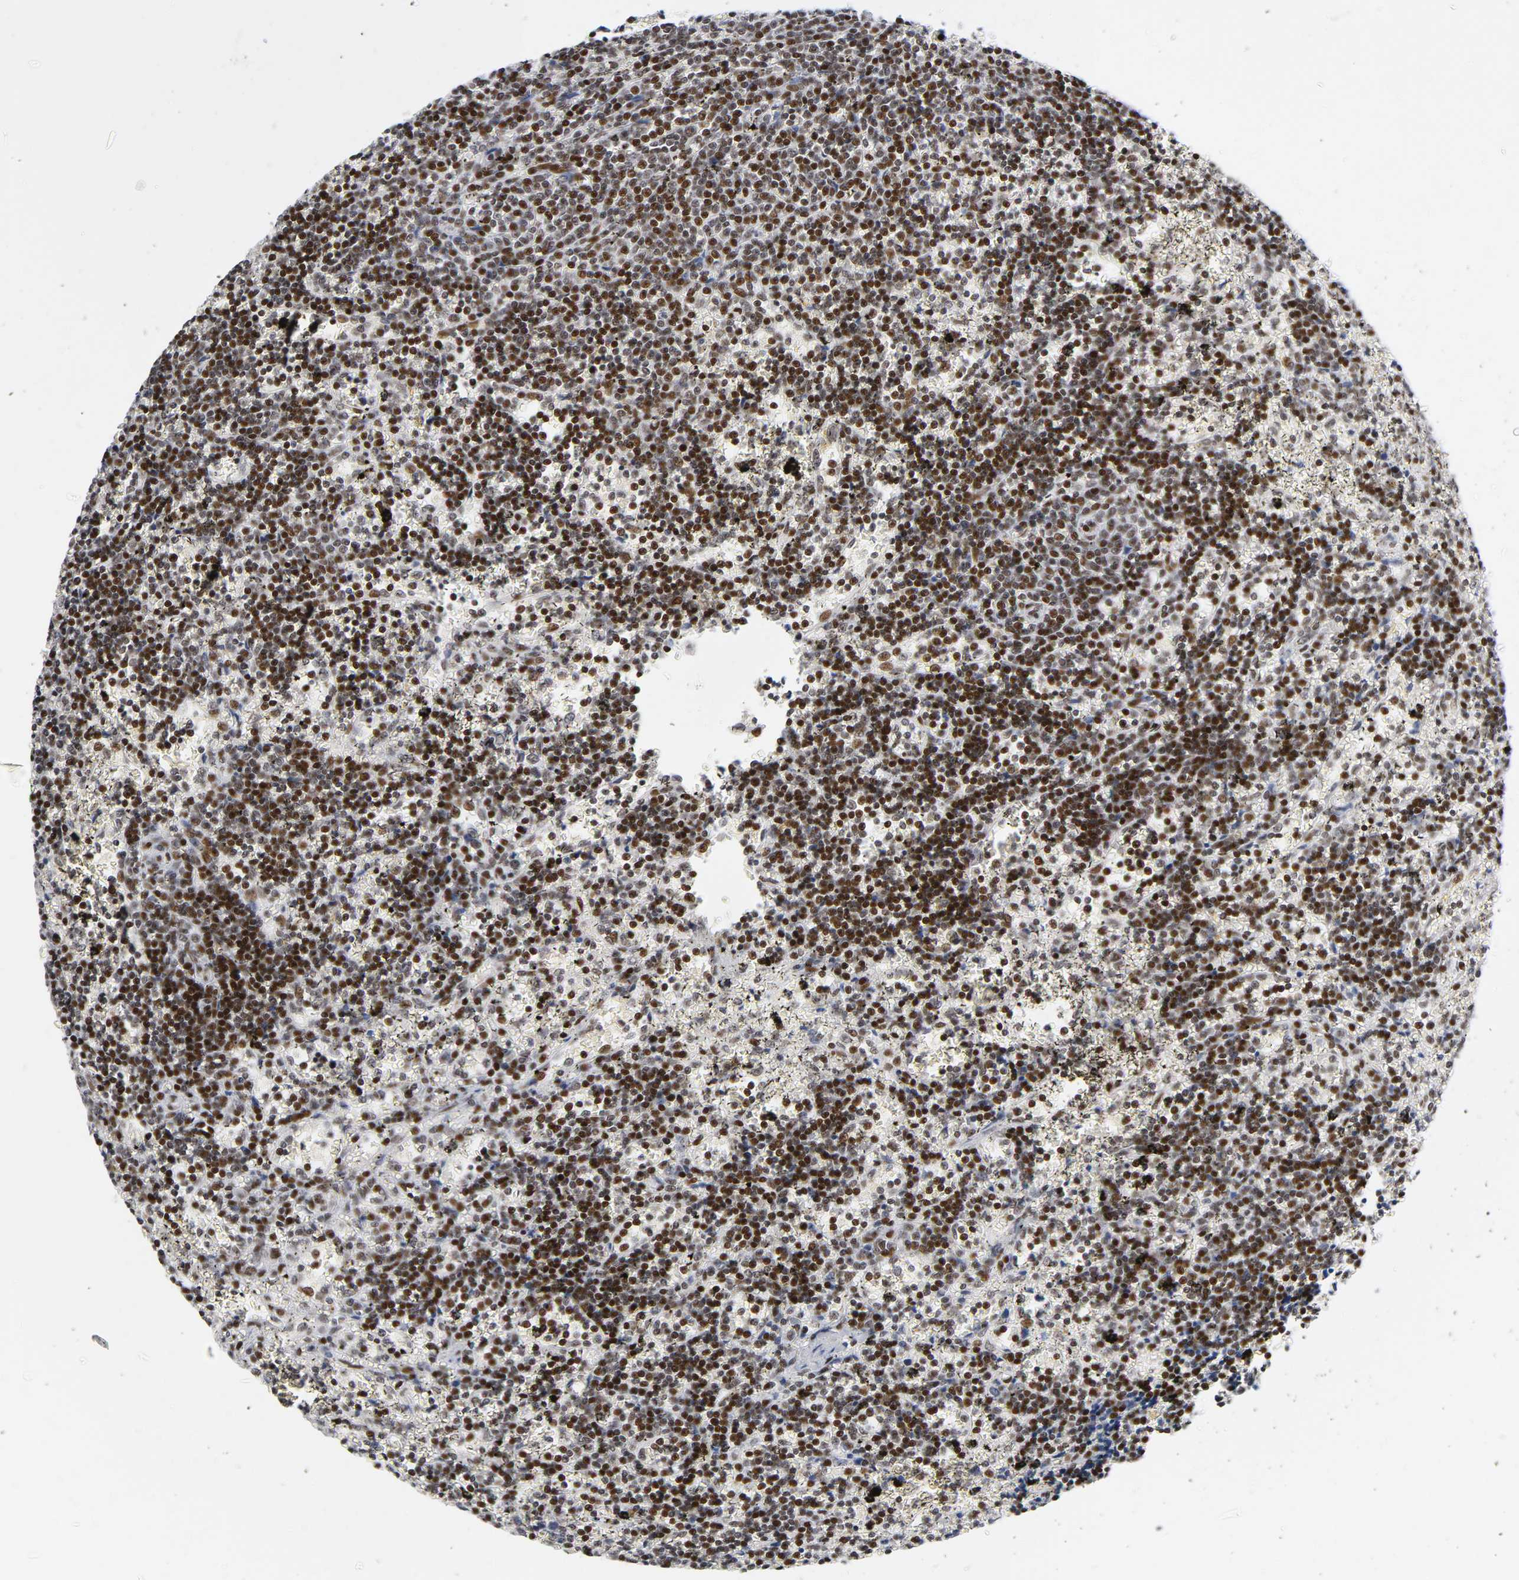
{"staining": {"intensity": "strong", "quantity": ">75%", "location": "nuclear"}, "tissue": "lymphoma", "cell_type": "Tumor cells", "image_type": "cancer", "snomed": [{"axis": "morphology", "description": "Malignant lymphoma, non-Hodgkin's type, Low grade"}, {"axis": "topography", "description": "Spleen"}], "caption": "Lymphoma stained for a protein demonstrates strong nuclear positivity in tumor cells.", "gene": "SP3", "patient": {"sex": "male", "age": 60}}